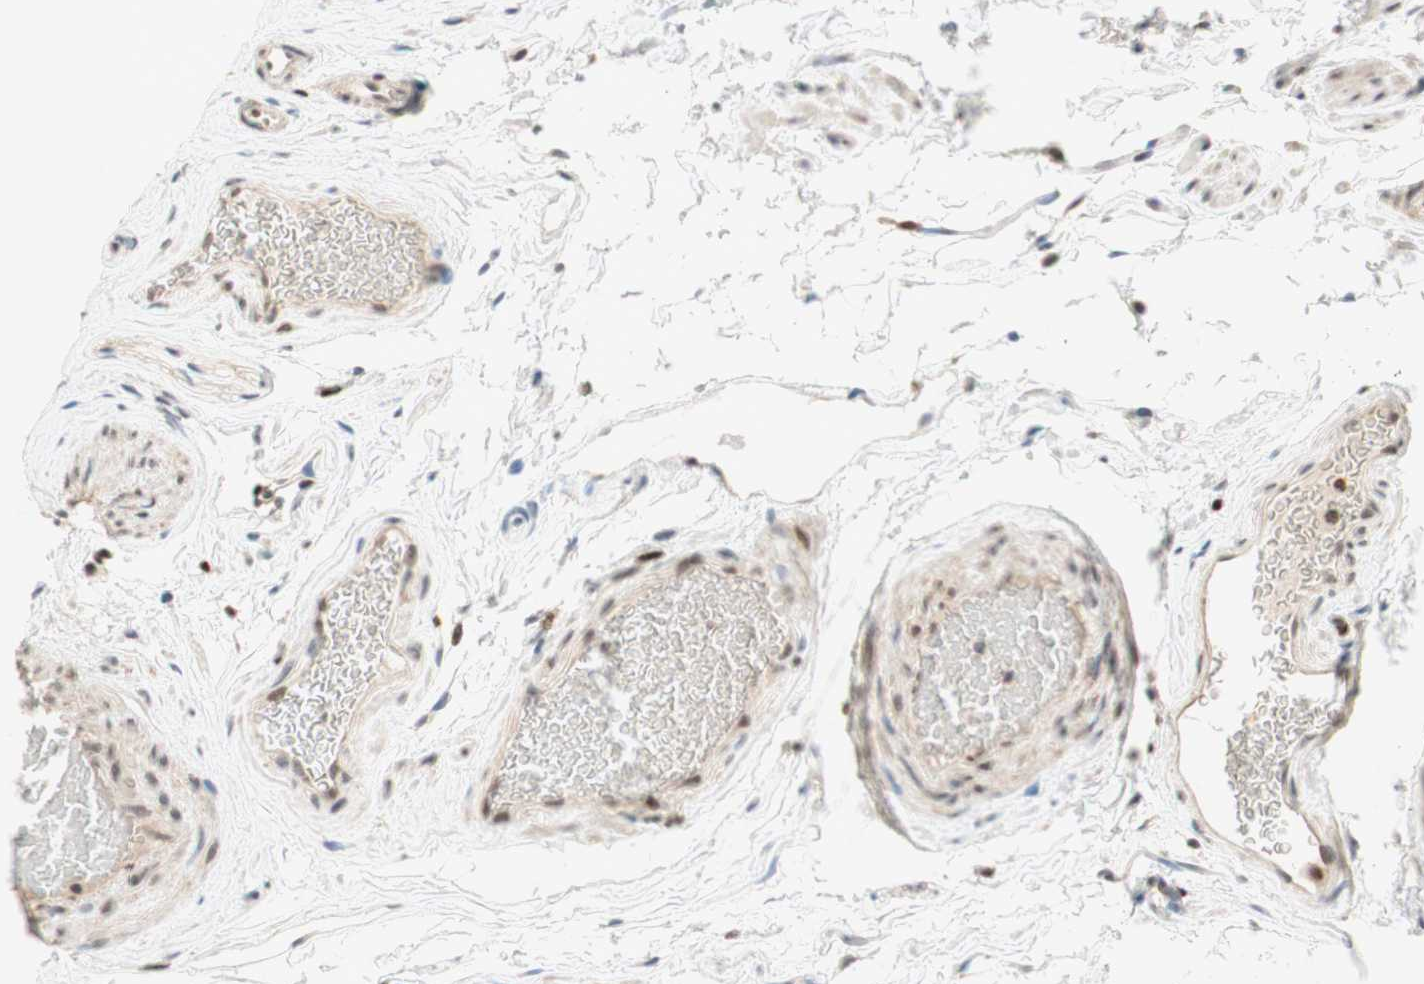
{"staining": {"intensity": "weak", "quantity": "25%-75%", "location": "cytoplasmic/membranous,nuclear"}, "tissue": "epididymis", "cell_type": "Glandular cells", "image_type": "normal", "snomed": [{"axis": "morphology", "description": "Normal tissue, NOS"}, {"axis": "topography", "description": "Epididymis"}], "caption": "A low amount of weak cytoplasmic/membranous,nuclear staining is identified in approximately 25%-75% of glandular cells in normal epididymis.", "gene": "DNMT3A", "patient": {"sex": "male", "age": 36}}